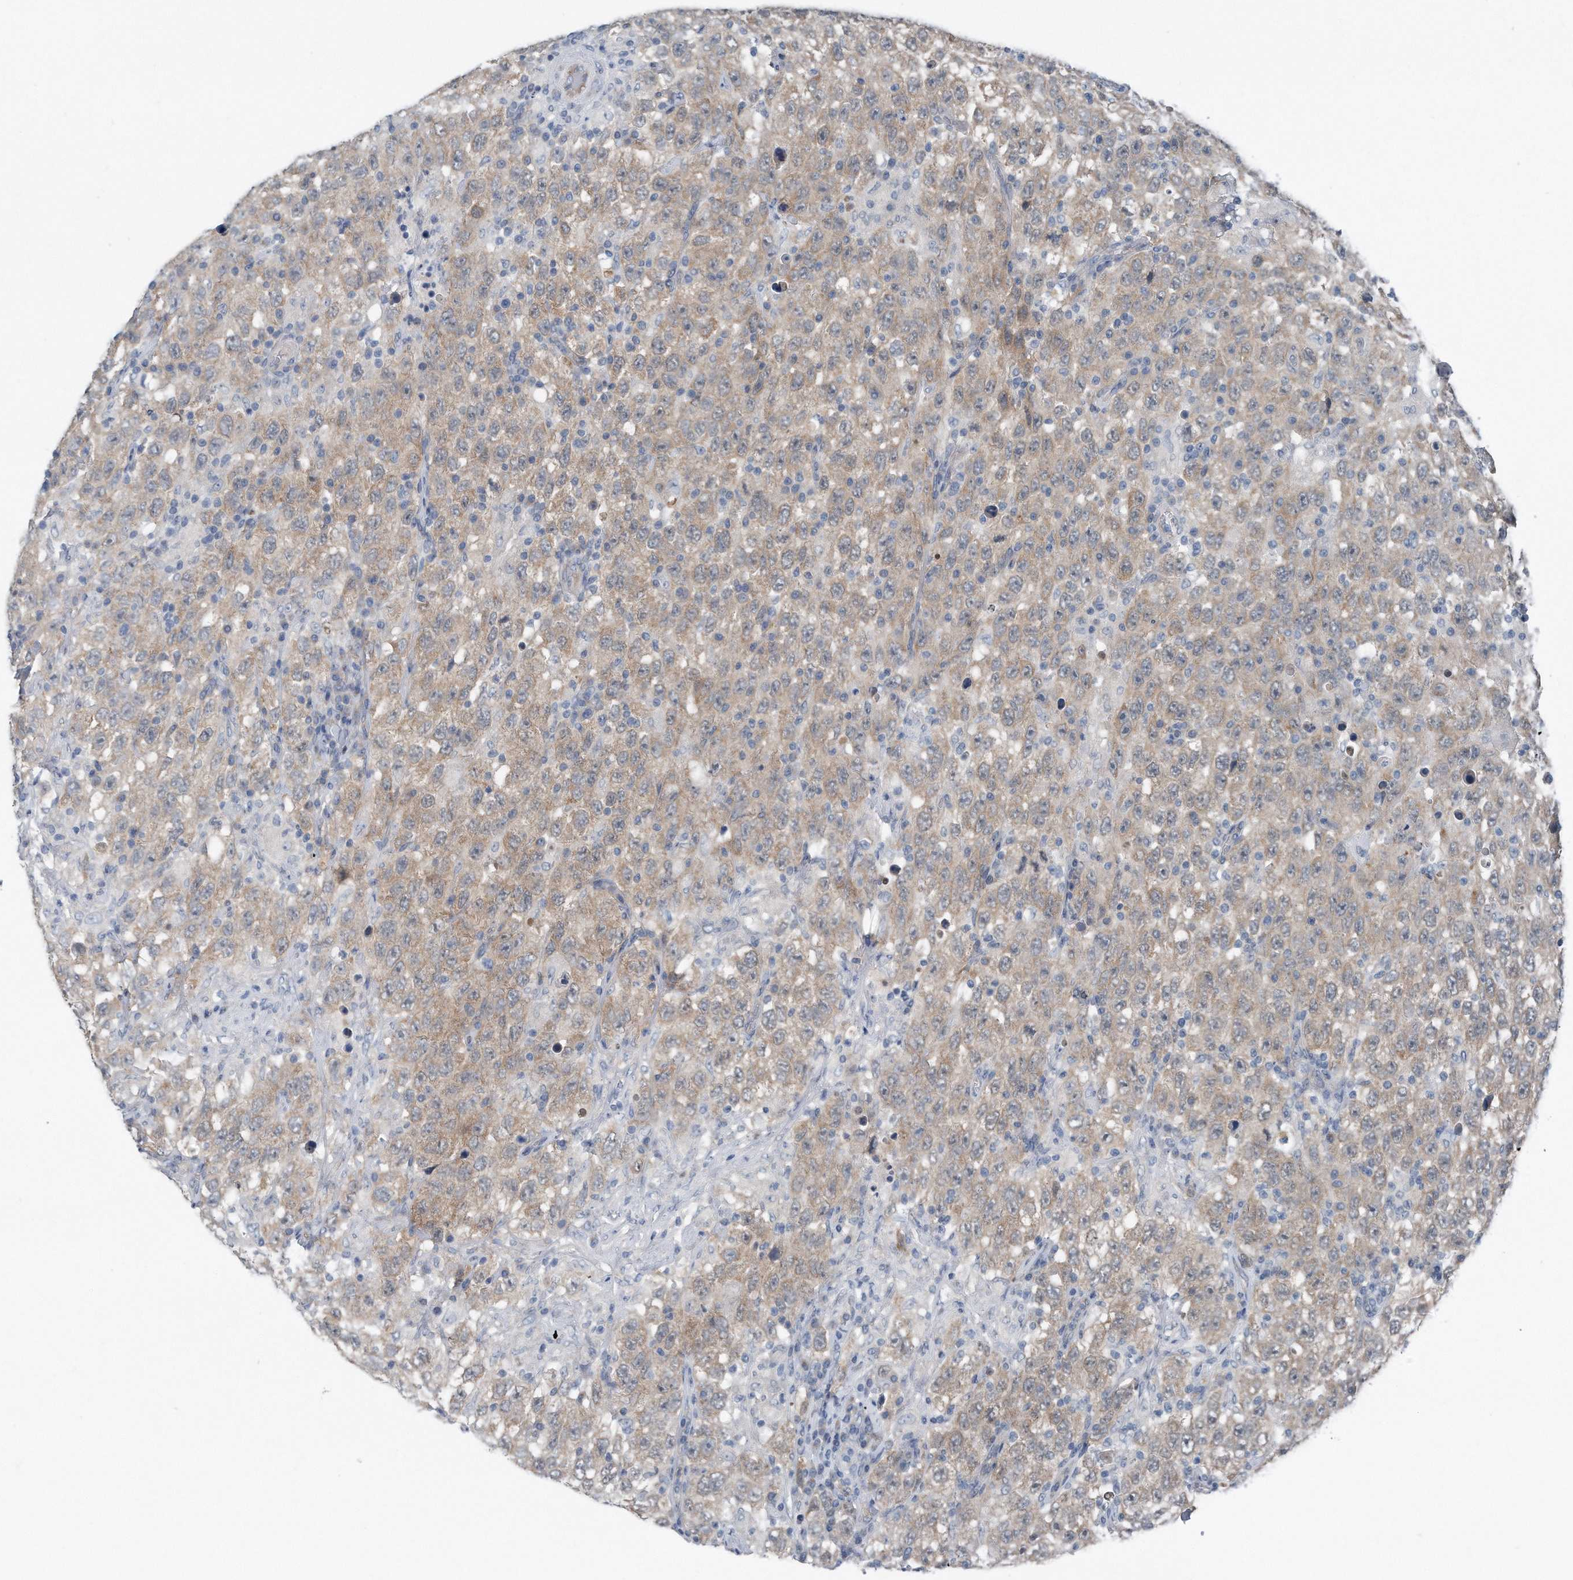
{"staining": {"intensity": "weak", "quantity": "25%-75%", "location": "cytoplasmic/membranous"}, "tissue": "testis cancer", "cell_type": "Tumor cells", "image_type": "cancer", "snomed": [{"axis": "morphology", "description": "Seminoma, NOS"}, {"axis": "topography", "description": "Testis"}], "caption": "Immunohistochemistry (IHC) image of seminoma (testis) stained for a protein (brown), which exhibits low levels of weak cytoplasmic/membranous staining in approximately 25%-75% of tumor cells.", "gene": "YRDC", "patient": {"sex": "male", "age": 65}}